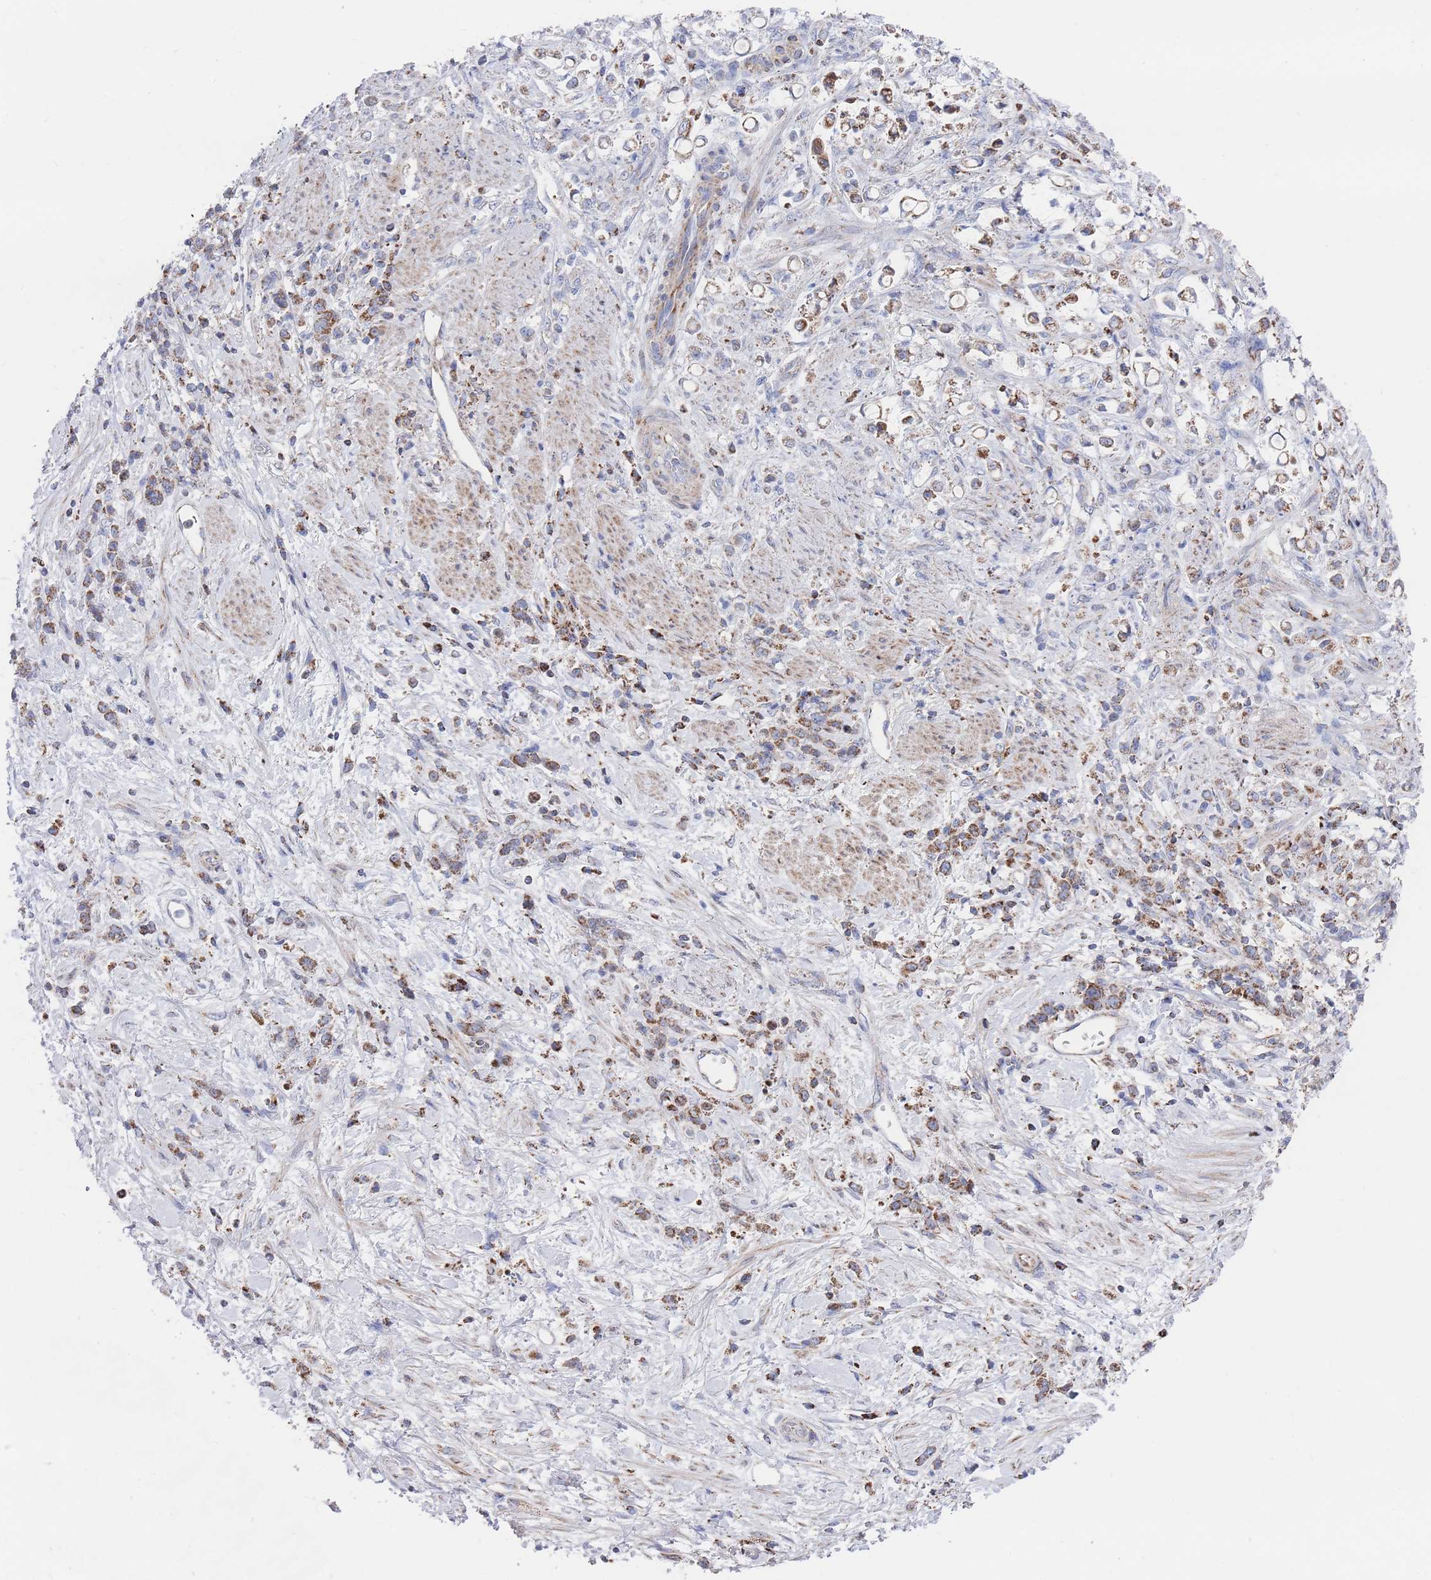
{"staining": {"intensity": "moderate", "quantity": "25%-75%", "location": "cytoplasmic/membranous"}, "tissue": "stomach cancer", "cell_type": "Tumor cells", "image_type": "cancer", "snomed": [{"axis": "morphology", "description": "Adenocarcinoma, NOS"}, {"axis": "topography", "description": "Stomach"}], "caption": "A histopathology image showing moderate cytoplasmic/membranous expression in approximately 25%-75% of tumor cells in stomach cancer (adenocarcinoma), as visualized by brown immunohistochemical staining.", "gene": "IKZF4", "patient": {"sex": "female", "age": 60}}